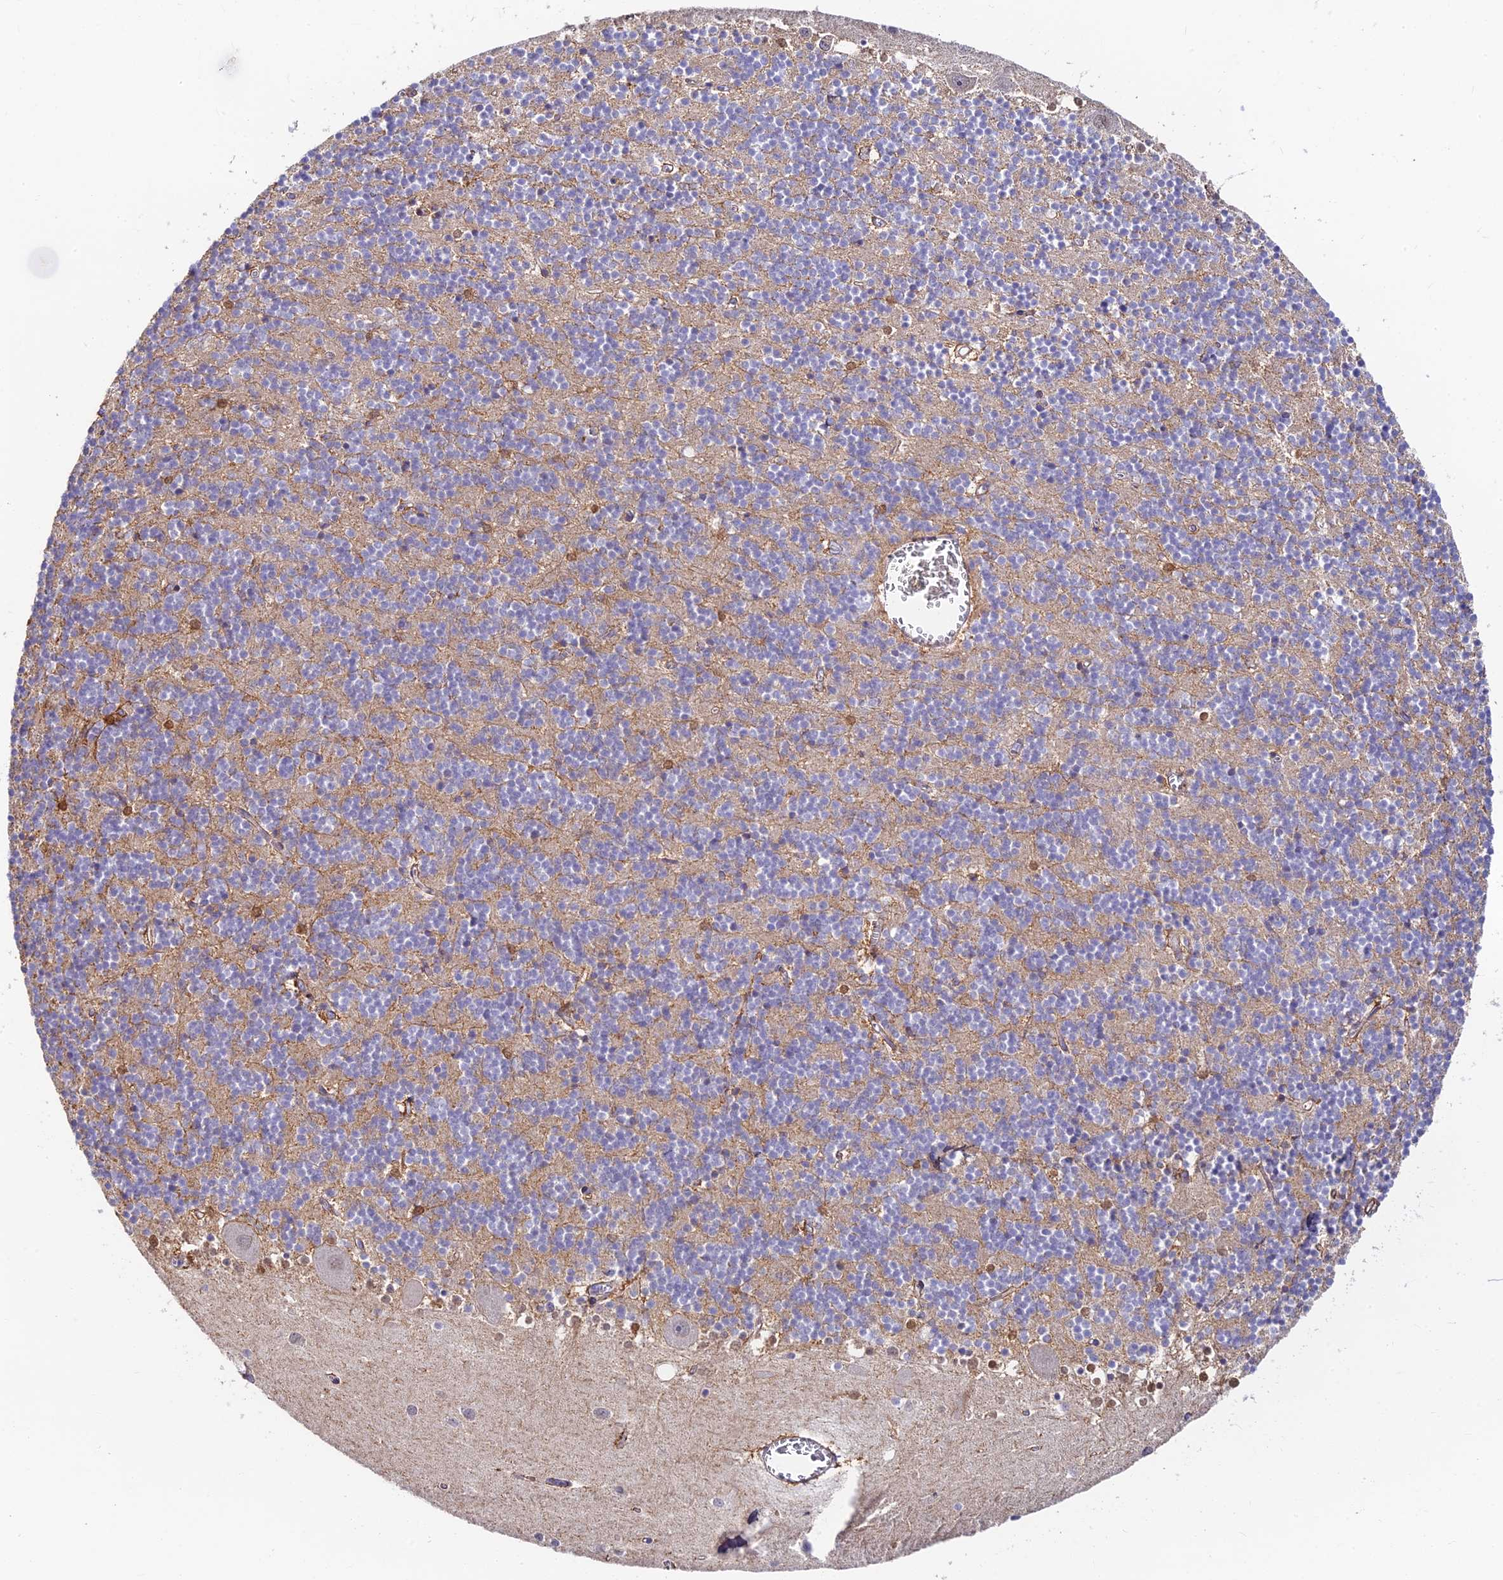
{"staining": {"intensity": "weak", "quantity": "<25%", "location": "cytoplasmic/membranous"}, "tissue": "cerebellum", "cell_type": "Cells in granular layer", "image_type": "normal", "snomed": [{"axis": "morphology", "description": "Normal tissue, NOS"}, {"axis": "topography", "description": "Cerebellum"}], "caption": "DAB immunohistochemical staining of unremarkable human cerebellum displays no significant expression in cells in granular layer.", "gene": "ANKRD50", "patient": {"sex": "male", "age": 54}}